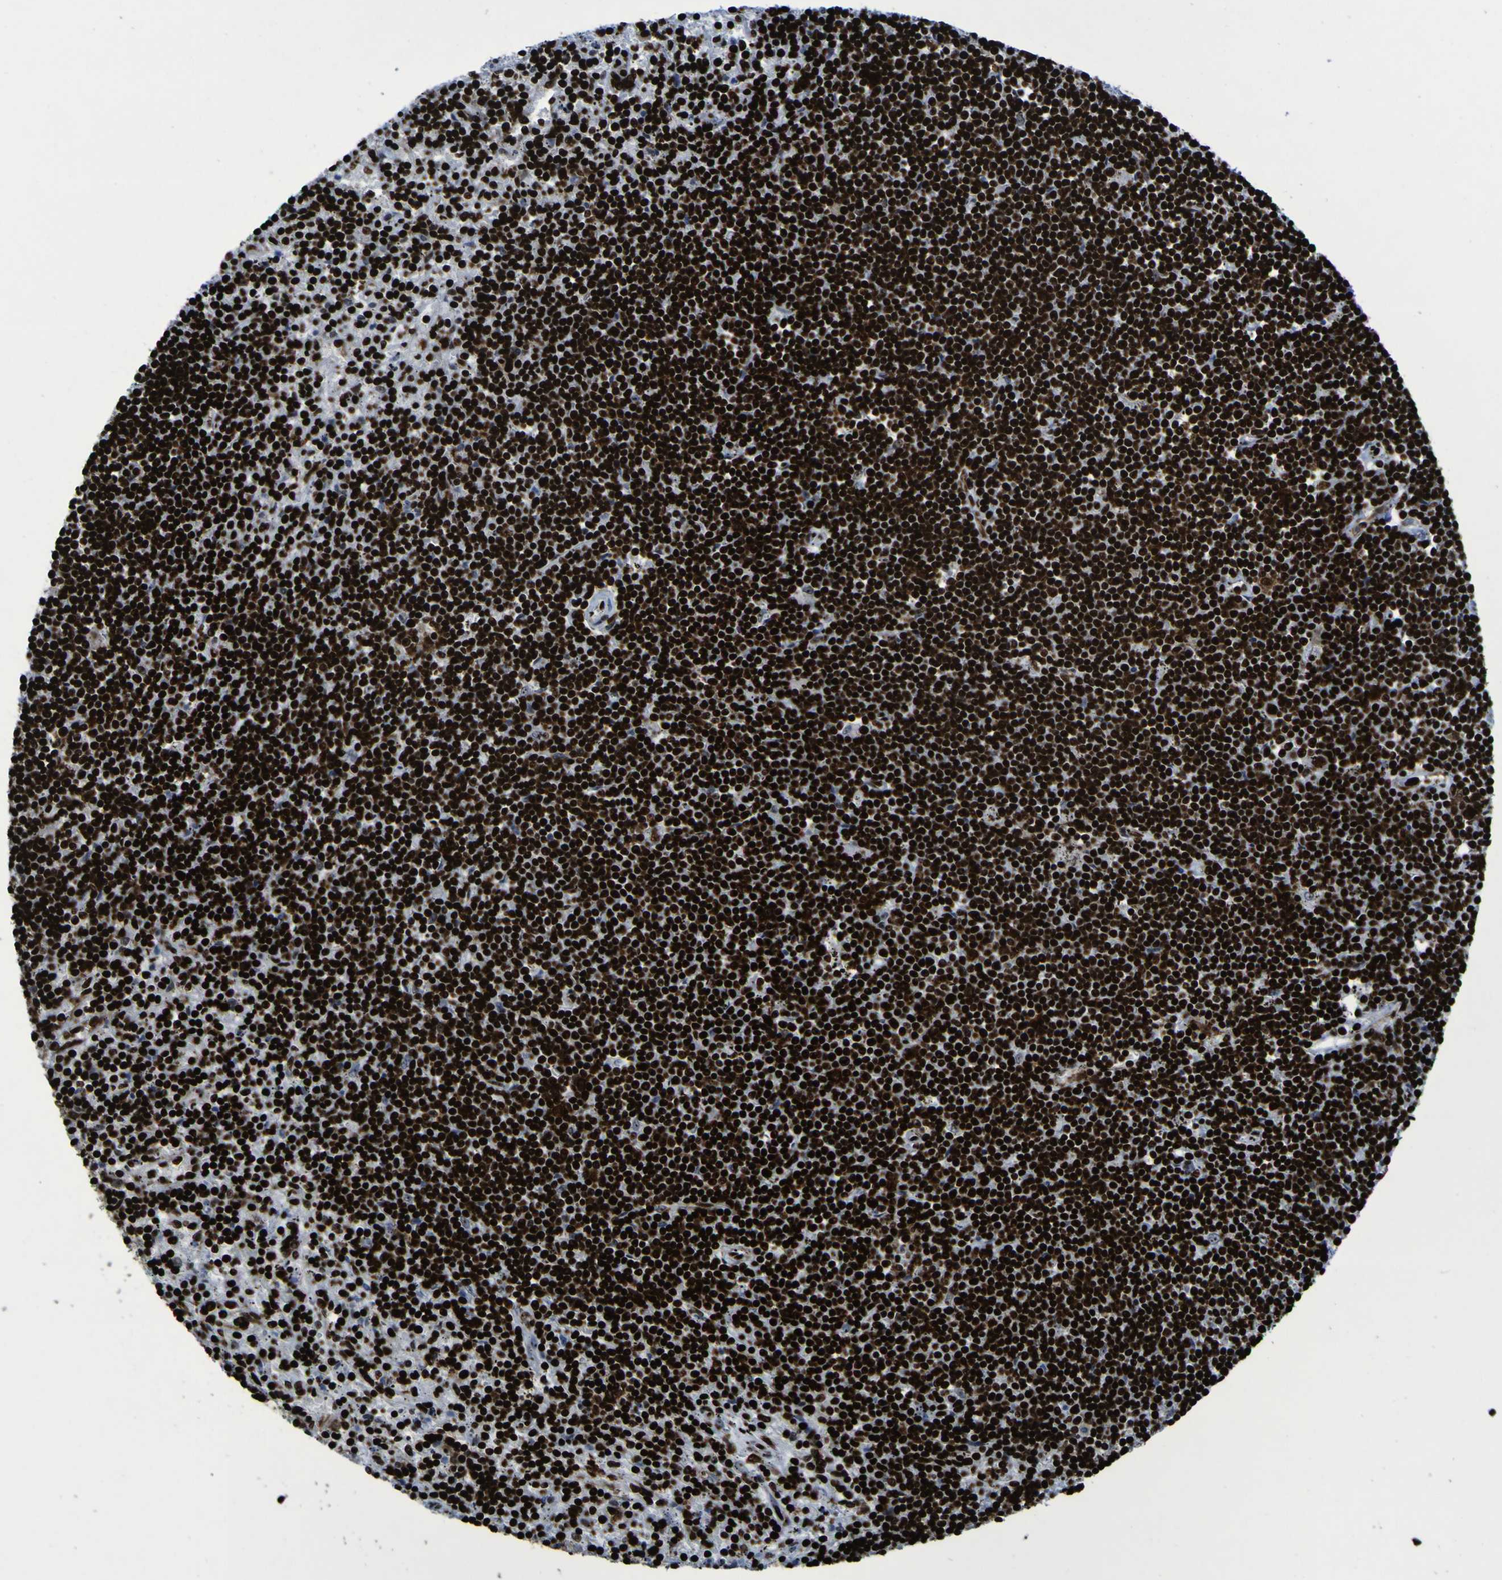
{"staining": {"intensity": "strong", "quantity": ">75%", "location": "nuclear"}, "tissue": "lymphoma", "cell_type": "Tumor cells", "image_type": "cancer", "snomed": [{"axis": "morphology", "description": "Malignant lymphoma, non-Hodgkin's type, Low grade"}, {"axis": "topography", "description": "Spleen"}], "caption": "This image shows IHC staining of human low-grade malignant lymphoma, non-Hodgkin's type, with high strong nuclear expression in about >75% of tumor cells.", "gene": "NPM1", "patient": {"sex": "male", "age": 76}}